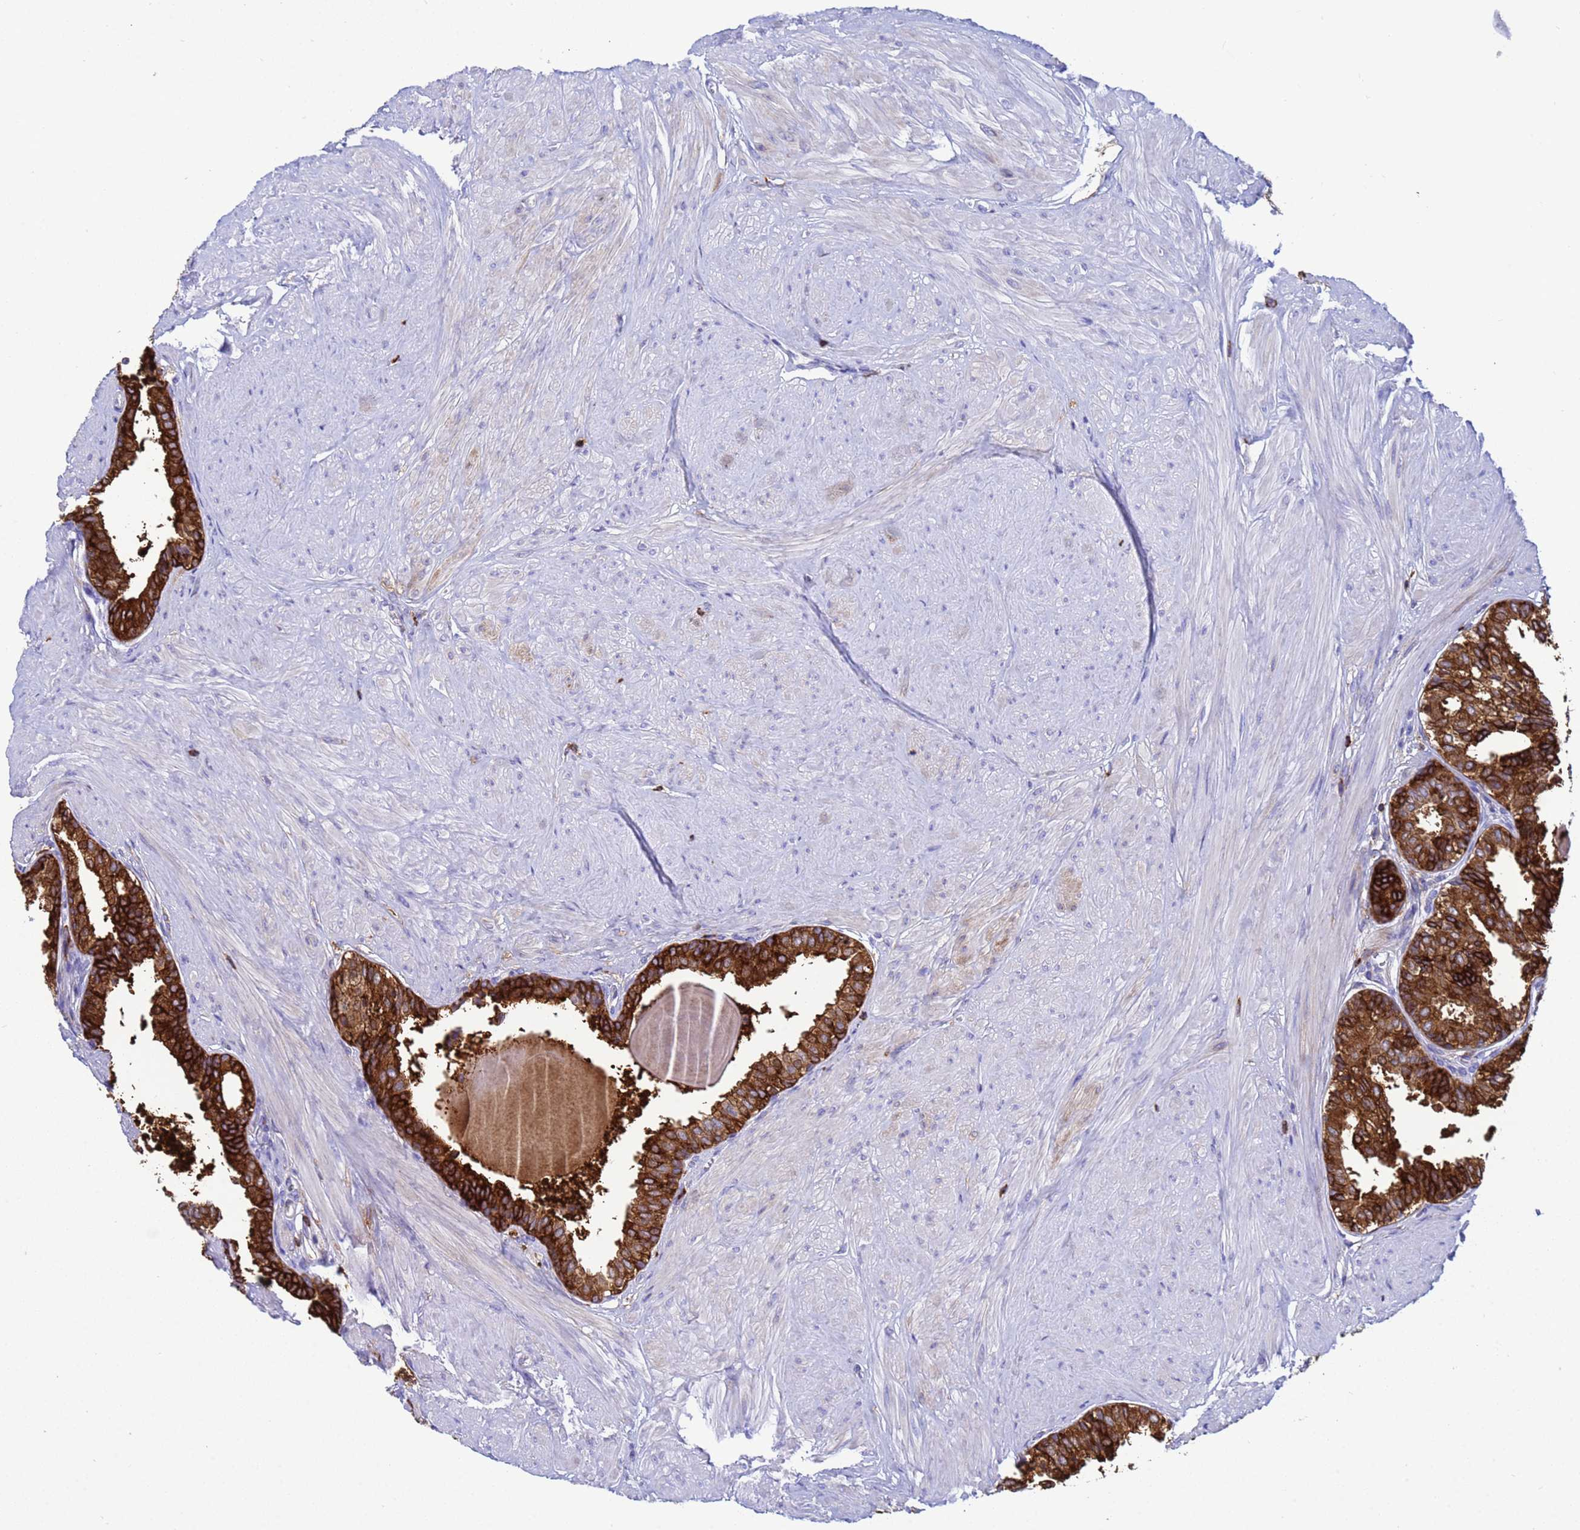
{"staining": {"intensity": "strong", "quantity": ">75%", "location": "cytoplasmic/membranous"}, "tissue": "prostate", "cell_type": "Glandular cells", "image_type": "normal", "snomed": [{"axis": "morphology", "description": "Normal tissue, NOS"}, {"axis": "topography", "description": "Prostate"}], "caption": "Protein analysis of unremarkable prostate reveals strong cytoplasmic/membranous positivity in approximately >75% of glandular cells. (brown staining indicates protein expression, while blue staining denotes nuclei).", "gene": "EZR", "patient": {"sex": "male", "age": 48}}